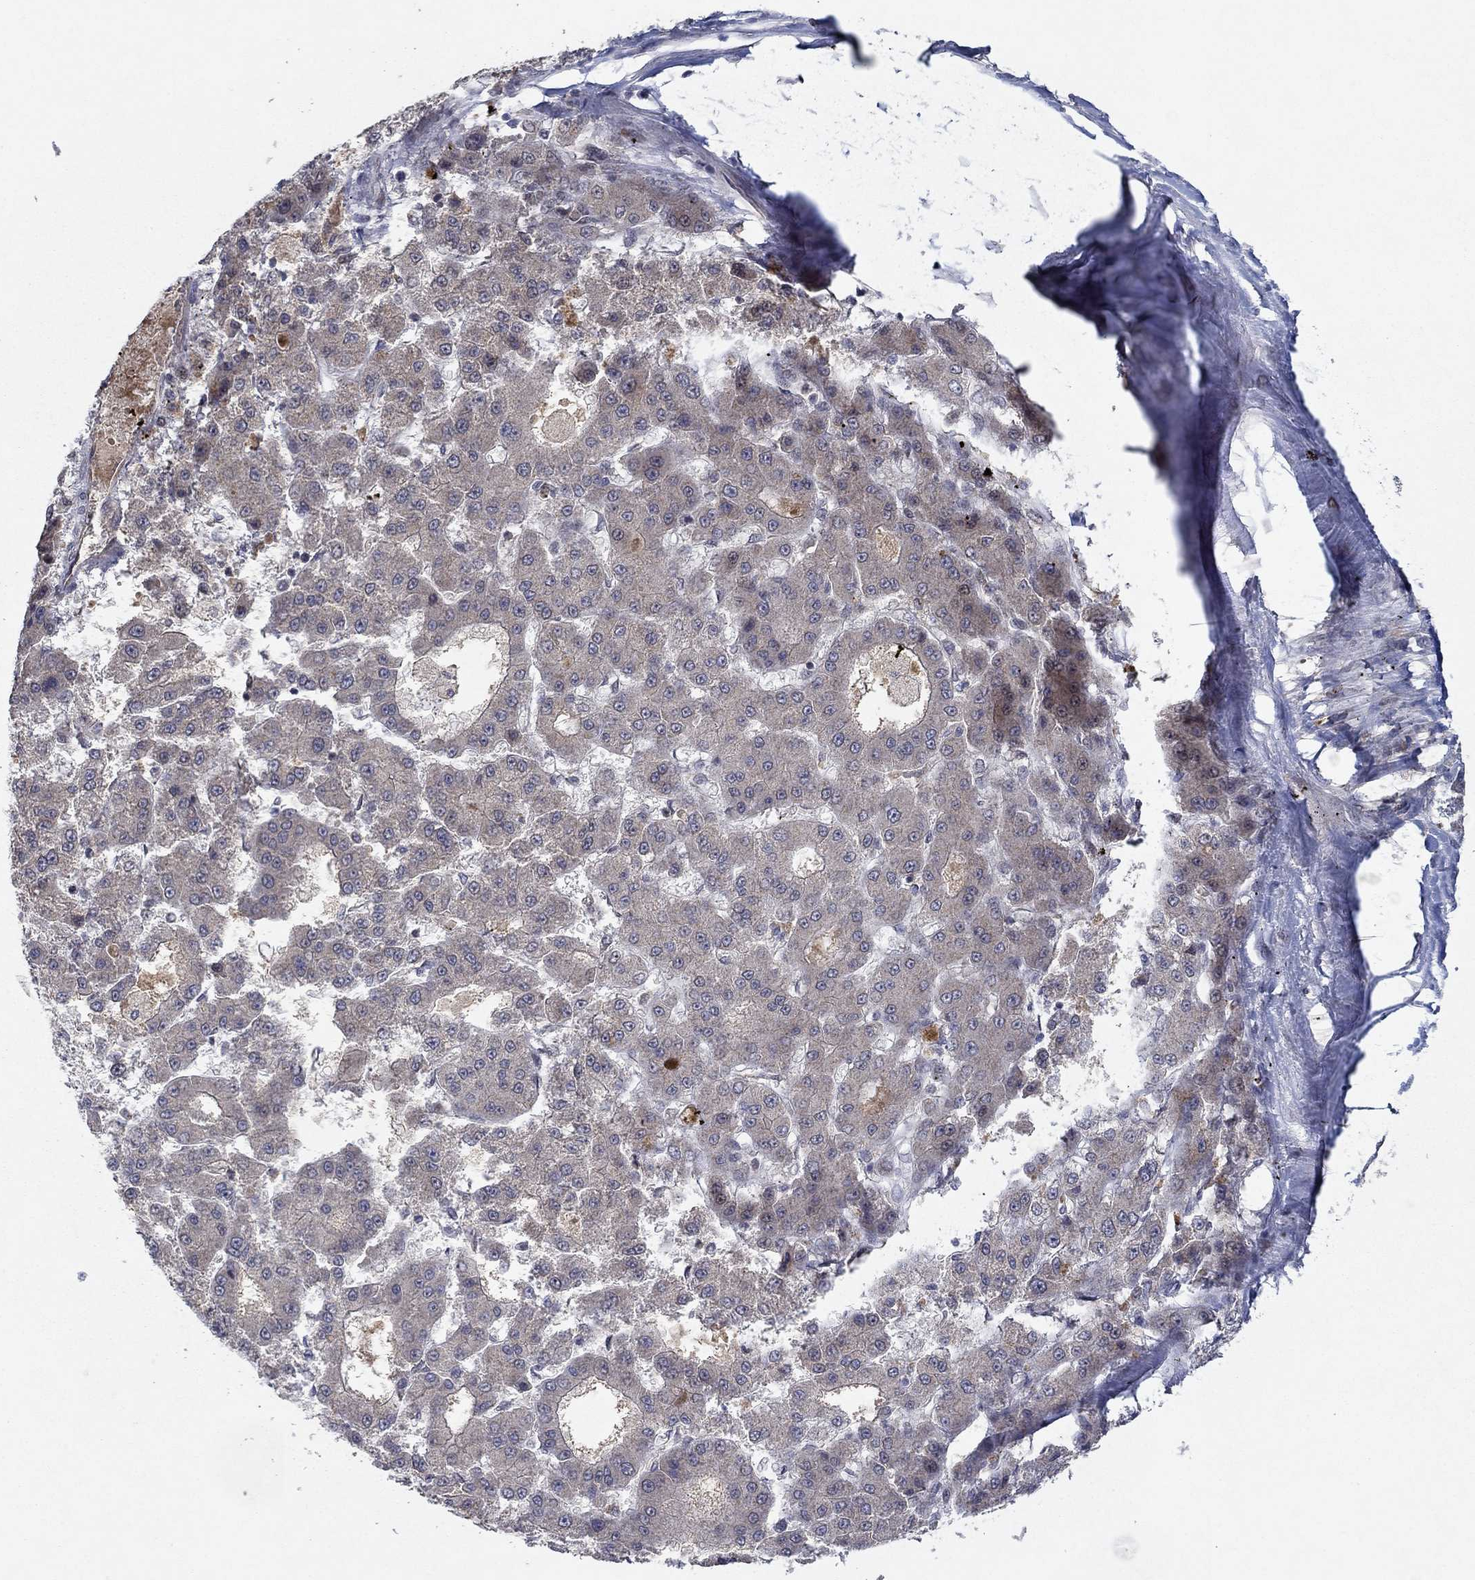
{"staining": {"intensity": "negative", "quantity": "none", "location": "none"}, "tissue": "liver cancer", "cell_type": "Tumor cells", "image_type": "cancer", "snomed": [{"axis": "morphology", "description": "Carcinoma, Hepatocellular, NOS"}, {"axis": "topography", "description": "Liver"}], "caption": "High power microscopy micrograph of an immunohistochemistry photomicrograph of liver hepatocellular carcinoma, revealing no significant staining in tumor cells.", "gene": "IL4", "patient": {"sex": "male", "age": 70}}